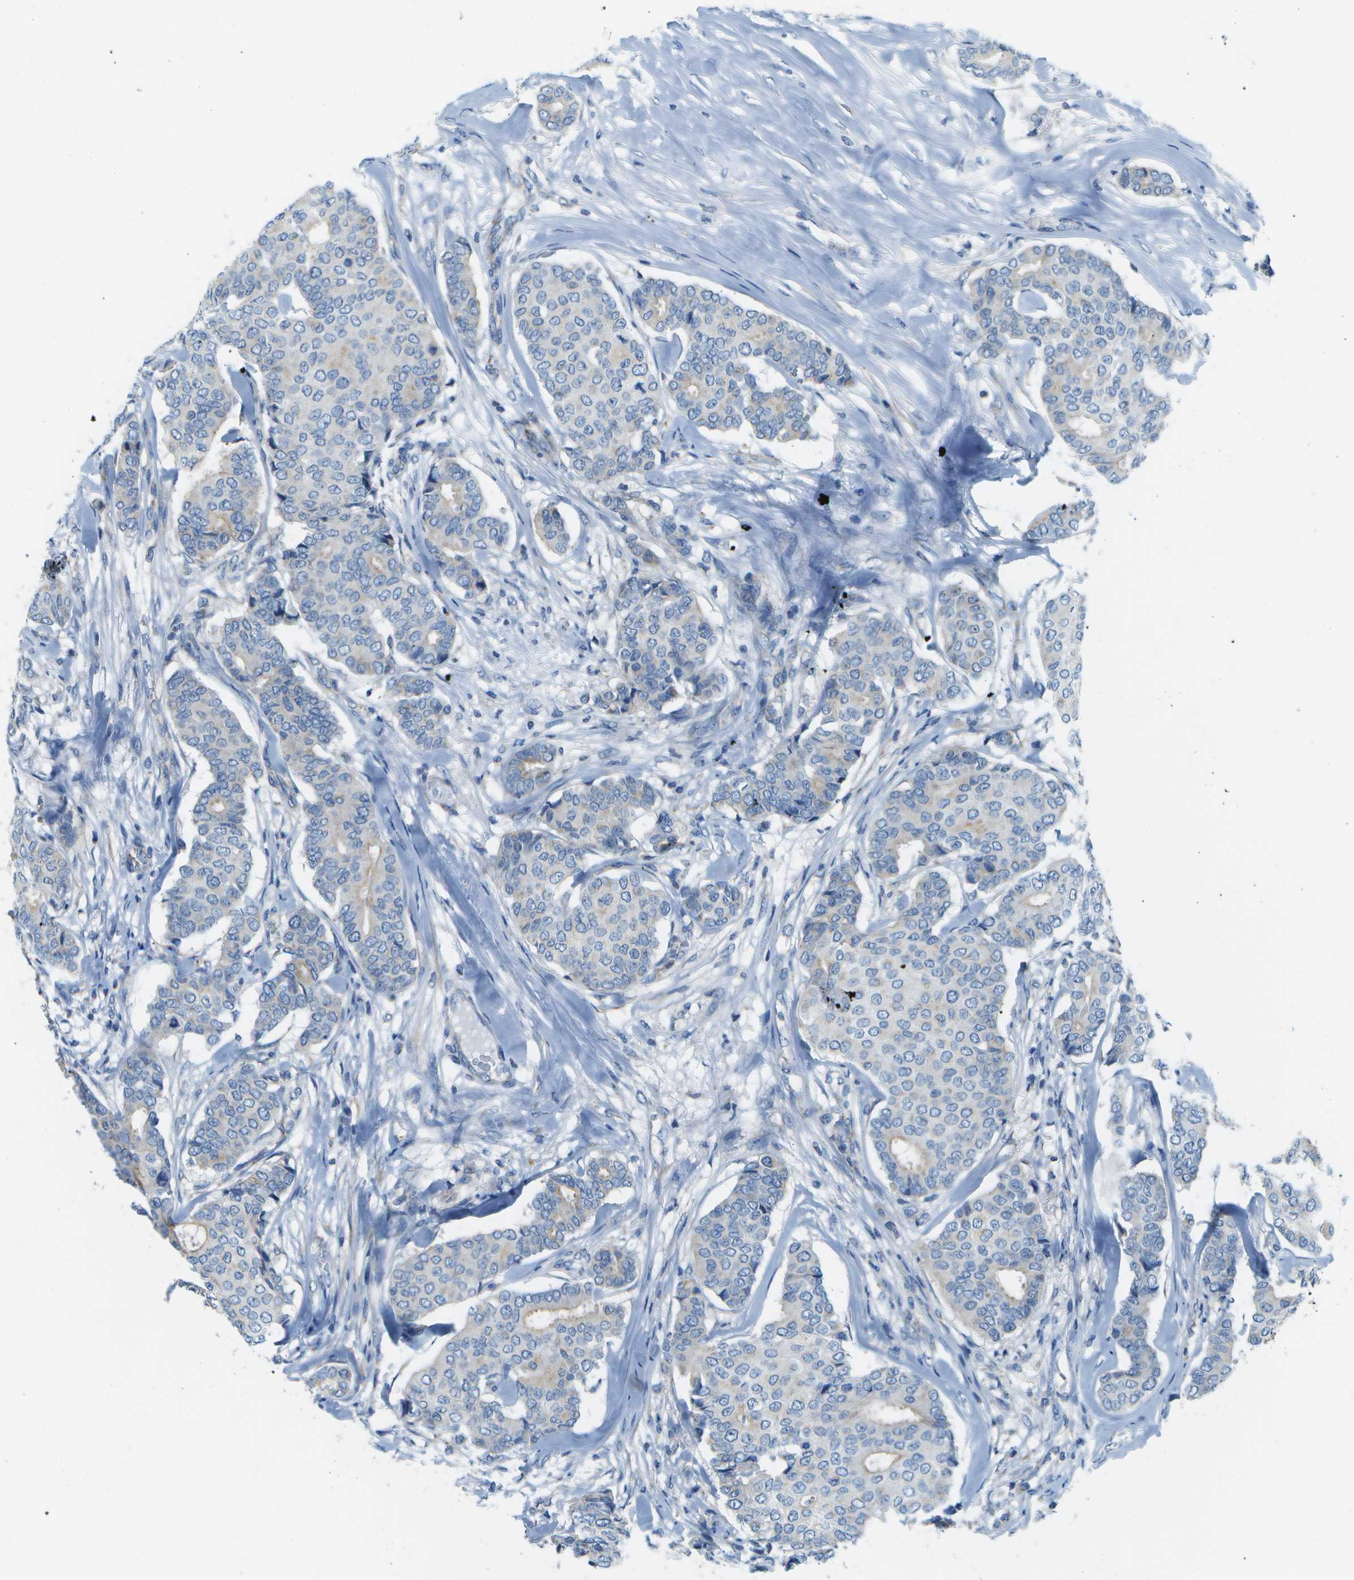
{"staining": {"intensity": "negative", "quantity": "none", "location": "none"}, "tissue": "breast cancer", "cell_type": "Tumor cells", "image_type": "cancer", "snomed": [{"axis": "morphology", "description": "Duct carcinoma"}, {"axis": "topography", "description": "Breast"}], "caption": "Tumor cells are negative for brown protein staining in intraductal carcinoma (breast).", "gene": "PTGIS", "patient": {"sex": "female", "age": 75}}